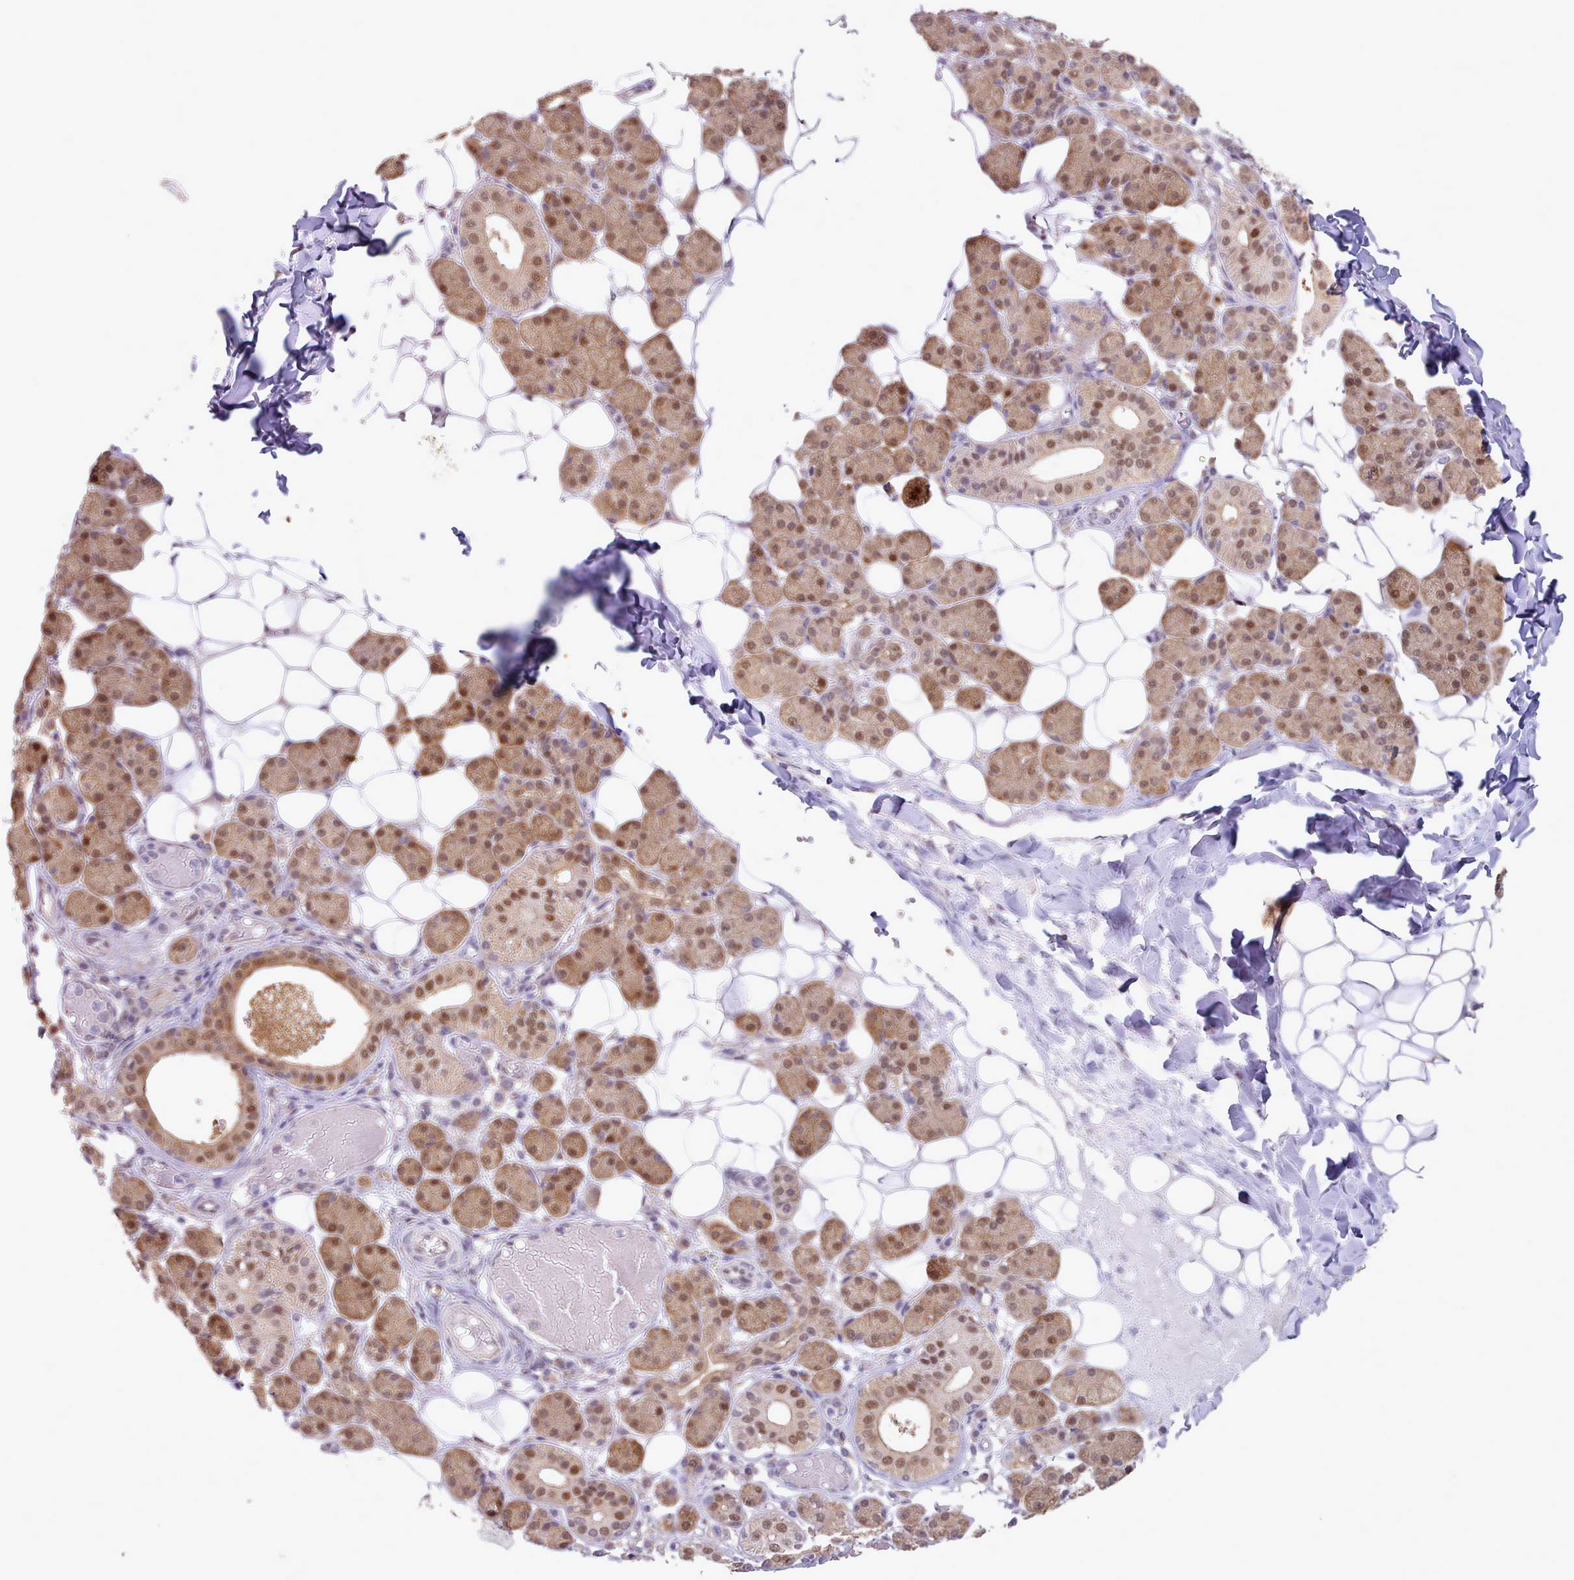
{"staining": {"intensity": "moderate", "quantity": ">75%", "location": "cytoplasmic/membranous,nuclear"}, "tissue": "salivary gland", "cell_type": "Glandular cells", "image_type": "normal", "snomed": [{"axis": "morphology", "description": "Normal tissue, NOS"}, {"axis": "topography", "description": "Salivary gland"}], "caption": "IHC (DAB (3,3'-diaminobenzidine)) staining of benign human salivary gland displays moderate cytoplasmic/membranous,nuclear protein staining in about >75% of glandular cells.", "gene": "CES3", "patient": {"sex": "female", "age": 33}}